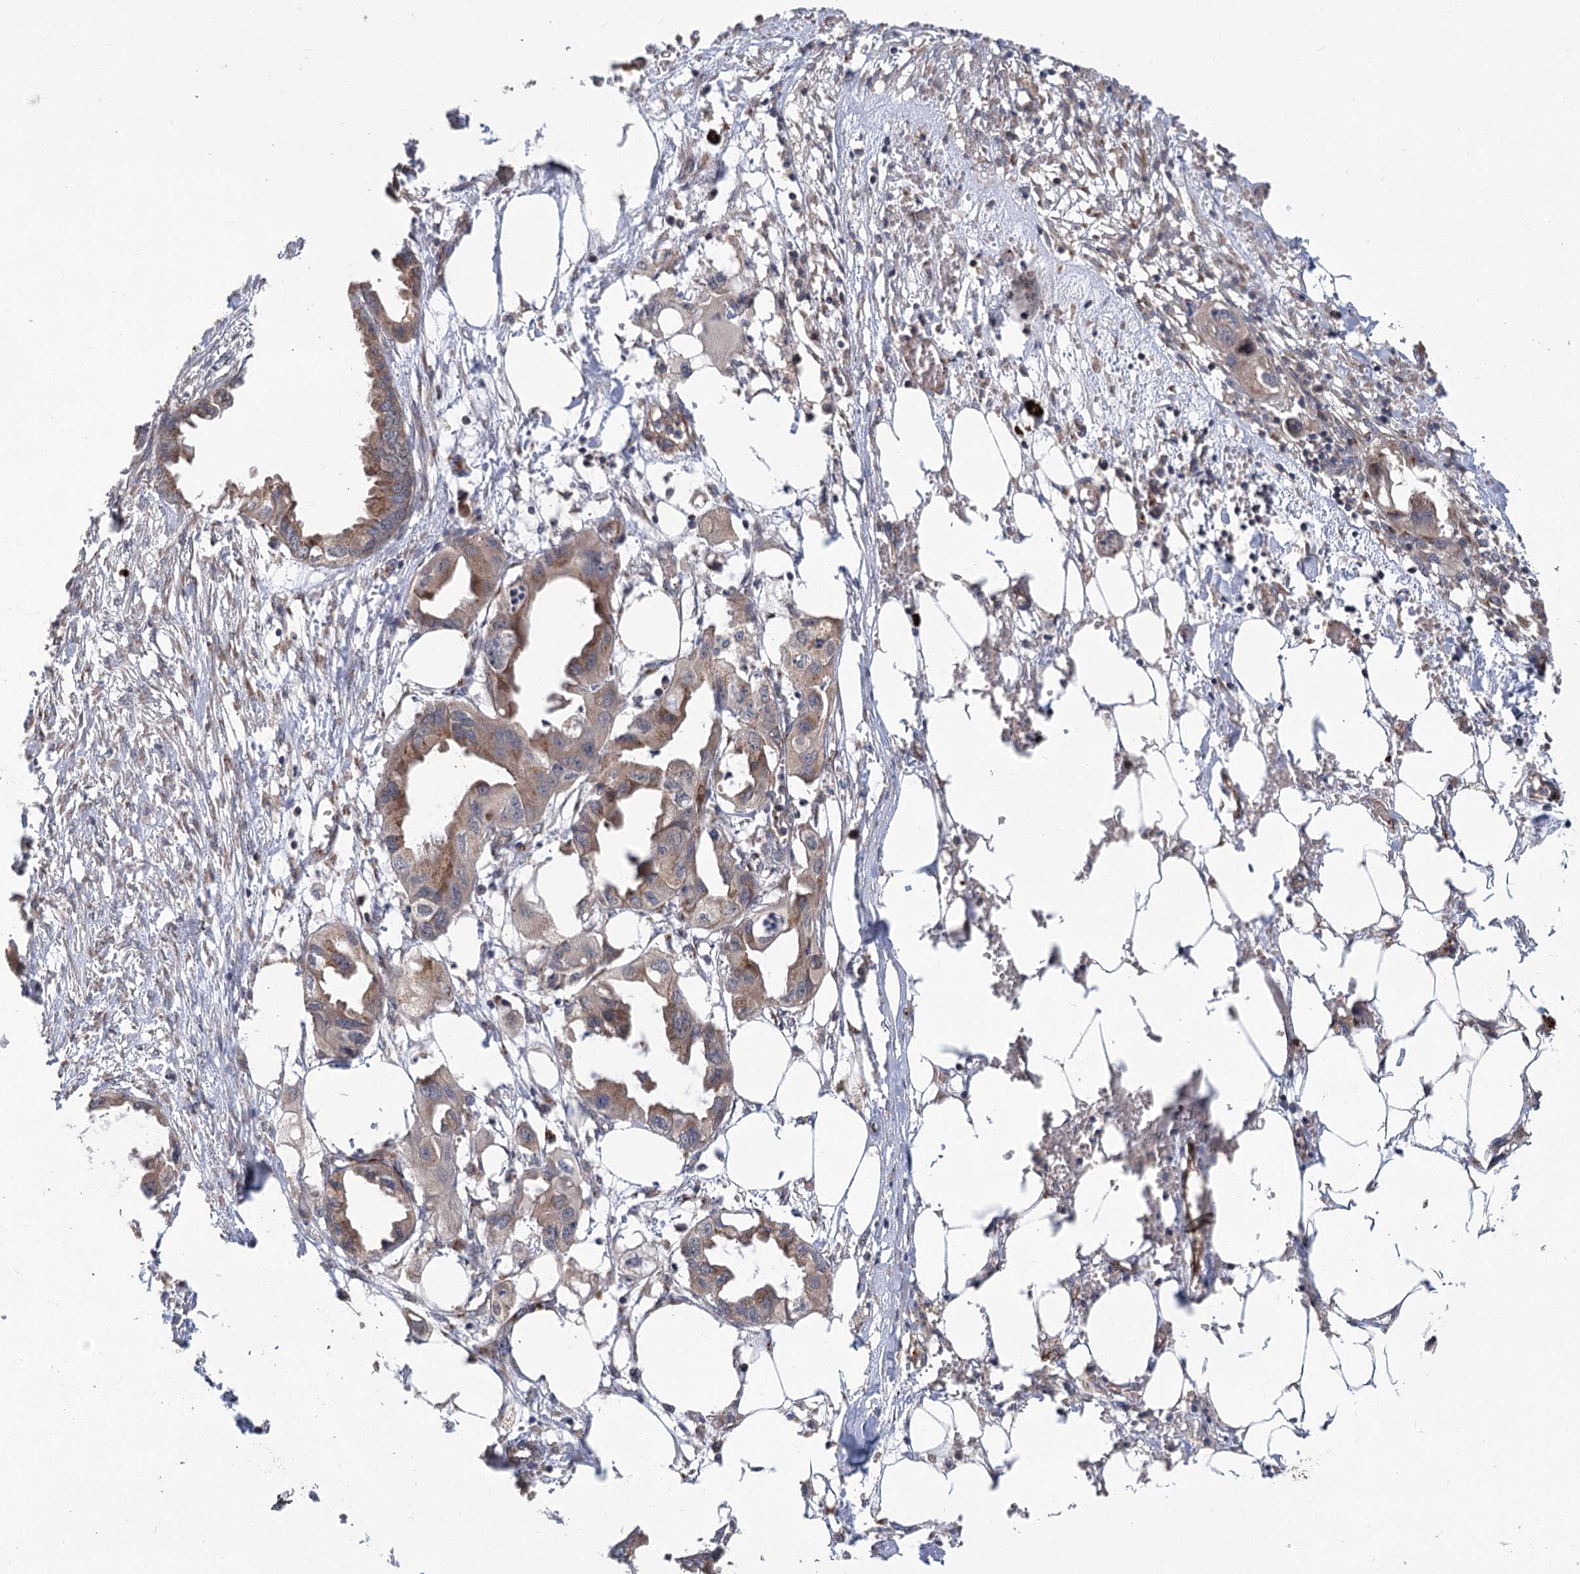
{"staining": {"intensity": "moderate", "quantity": "25%-75%", "location": "cytoplasmic/membranous"}, "tissue": "endometrial cancer", "cell_type": "Tumor cells", "image_type": "cancer", "snomed": [{"axis": "morphology", "description": "Adenocarcinoma, NOS"}, {"axis": "morphology", "description": "Adenocarcinoma, metastatic, NOS"}, {"axis": "topography", "description": "Adipose tissue"}, {"axis": "topography", "description": "Endometrium"}], "caption": "This is an image of immunohistochemistry (IHC) staining of endometrial metastatic adenocarcinoma, which shows moderate positivity in the cytoplasmic/membranous of tumor cells.", "gene": "CARD19", "patient": {"sex": "female", "age": 67}}